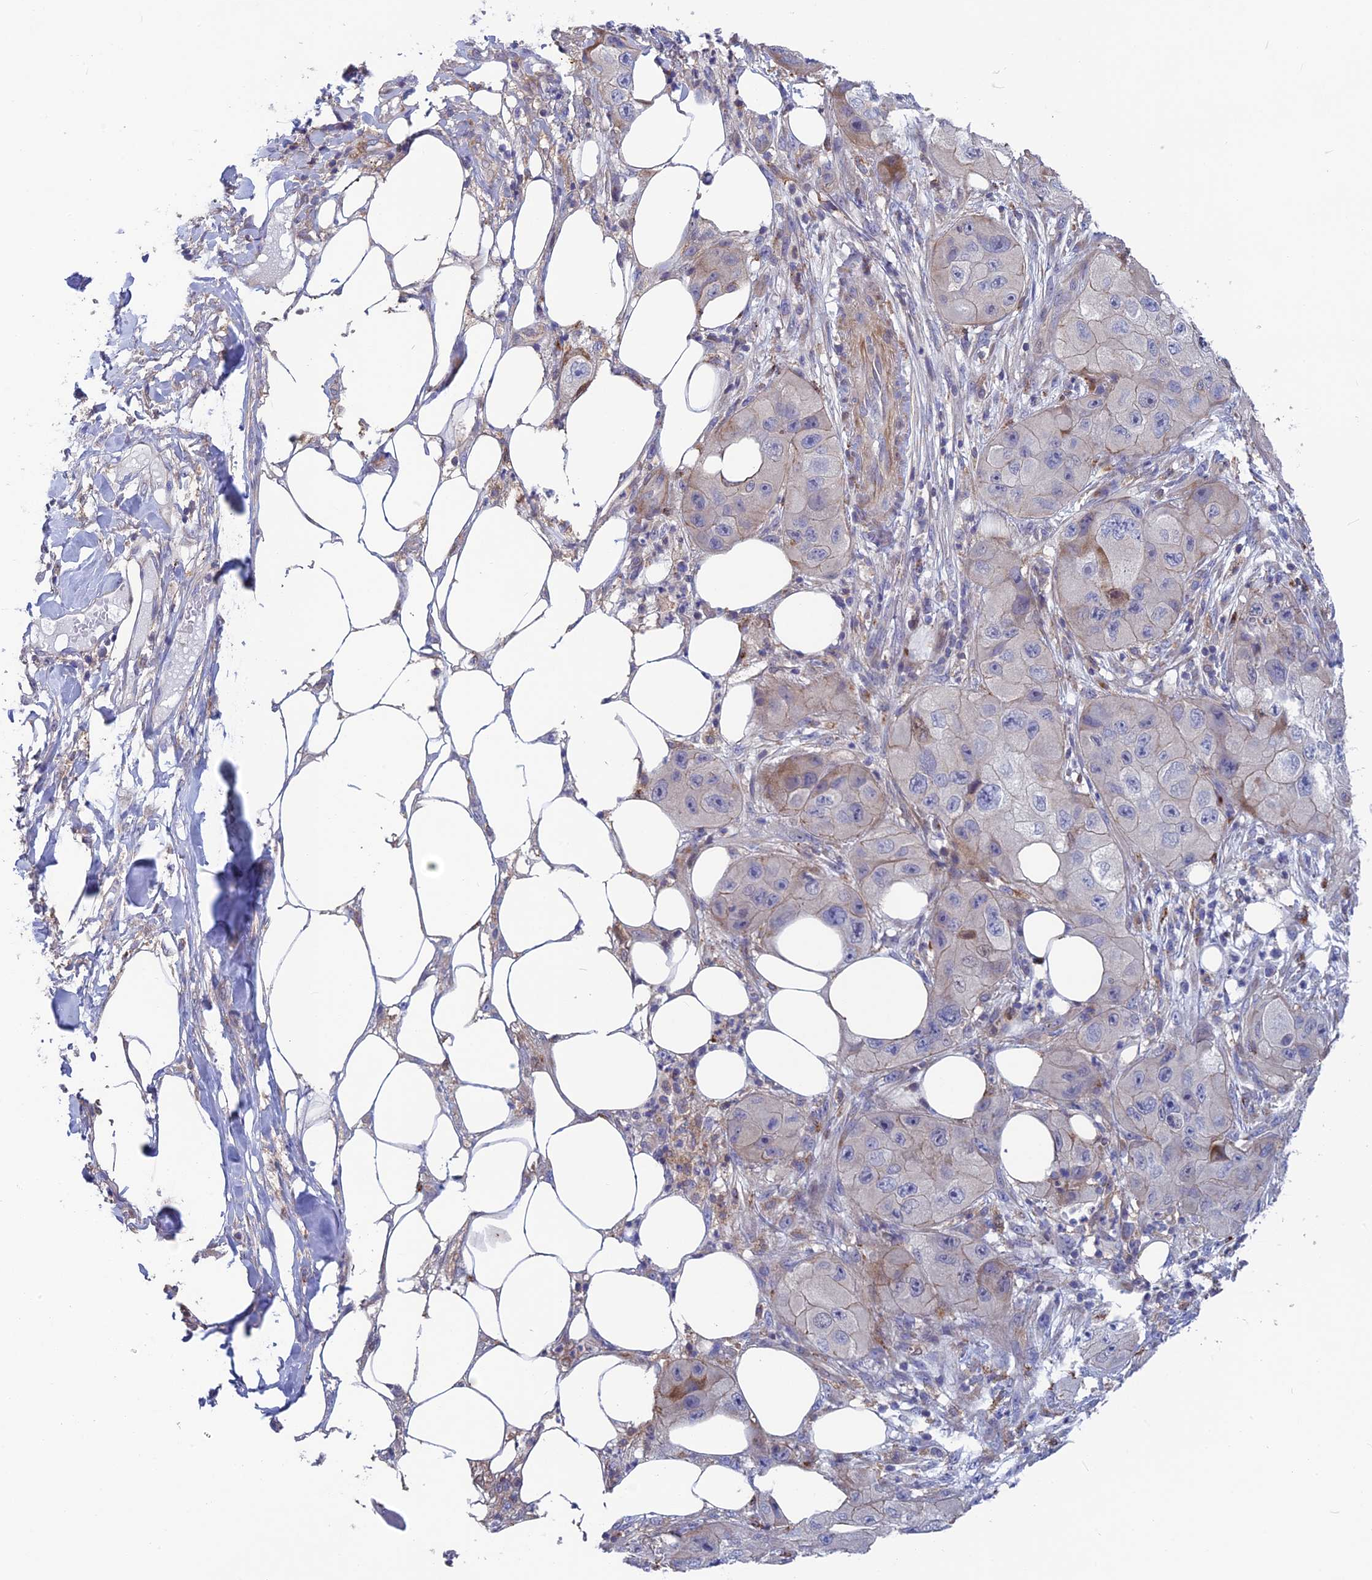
{"staining": {"intensity": "moderate", "quantity": "<25%", "location": "cytoplasmic/membranous"}, "tissue": "skin cancer", "cell_type": "Tumor cells", "image_type": "cancer", "snomed": [{"axis": "morphology", "description": "Squamous cell carcinoma, NOS"}, {"axis": "topography", "description": "Skin"}, {"axis": "topography", "description": "Subcutis"}], "caption": "This micrograph reveals immunohistochemistry staining of squamous cell carcinoma (skin), with low moderate cytoplasmic/membranous positivity in about <25% of tumor cells.", "gene": "BLTP2", "patient": {"sex": "male", "age": 73}}